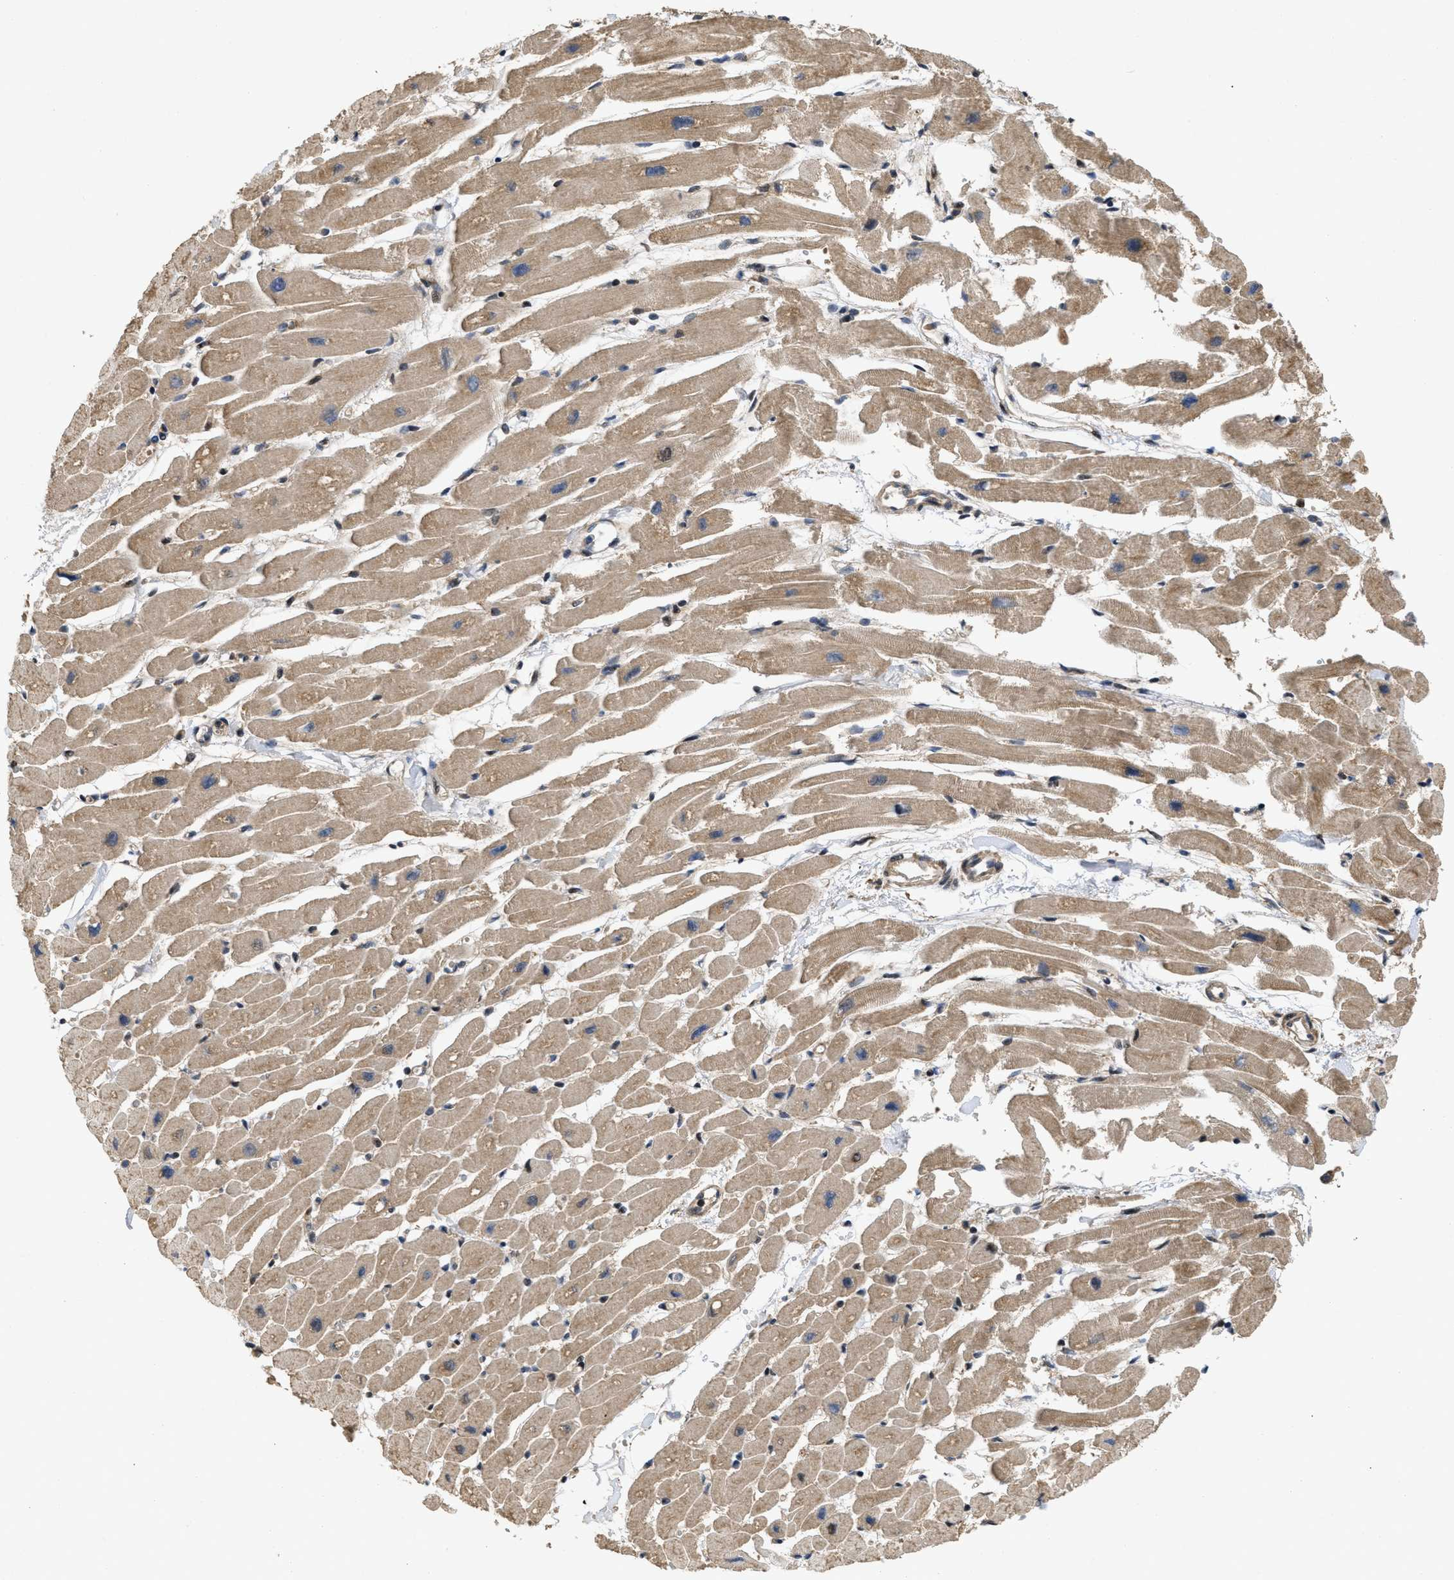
{"staining": {"intensity": "moderate", "quantity": ">75%", "location": "cytoplasmic/membranous"}, "tissue": "heart muscle", "cell_type": "Cardiomyocytes", "image_type": "normal", "snomed": [{"axis": "morphology", "description": "Normal tissue, NOS"}, {"axis": "topography", "description": "Heart"}], "caption": "The image shows immunohistochemical staining of normal heart muscle. There is moderate cytoplasmic/membranous staining is appreciated in about >75% of cardiomyocytes.", "gene": "CBR3", "patient": {"sex": "female", "age": 54}}